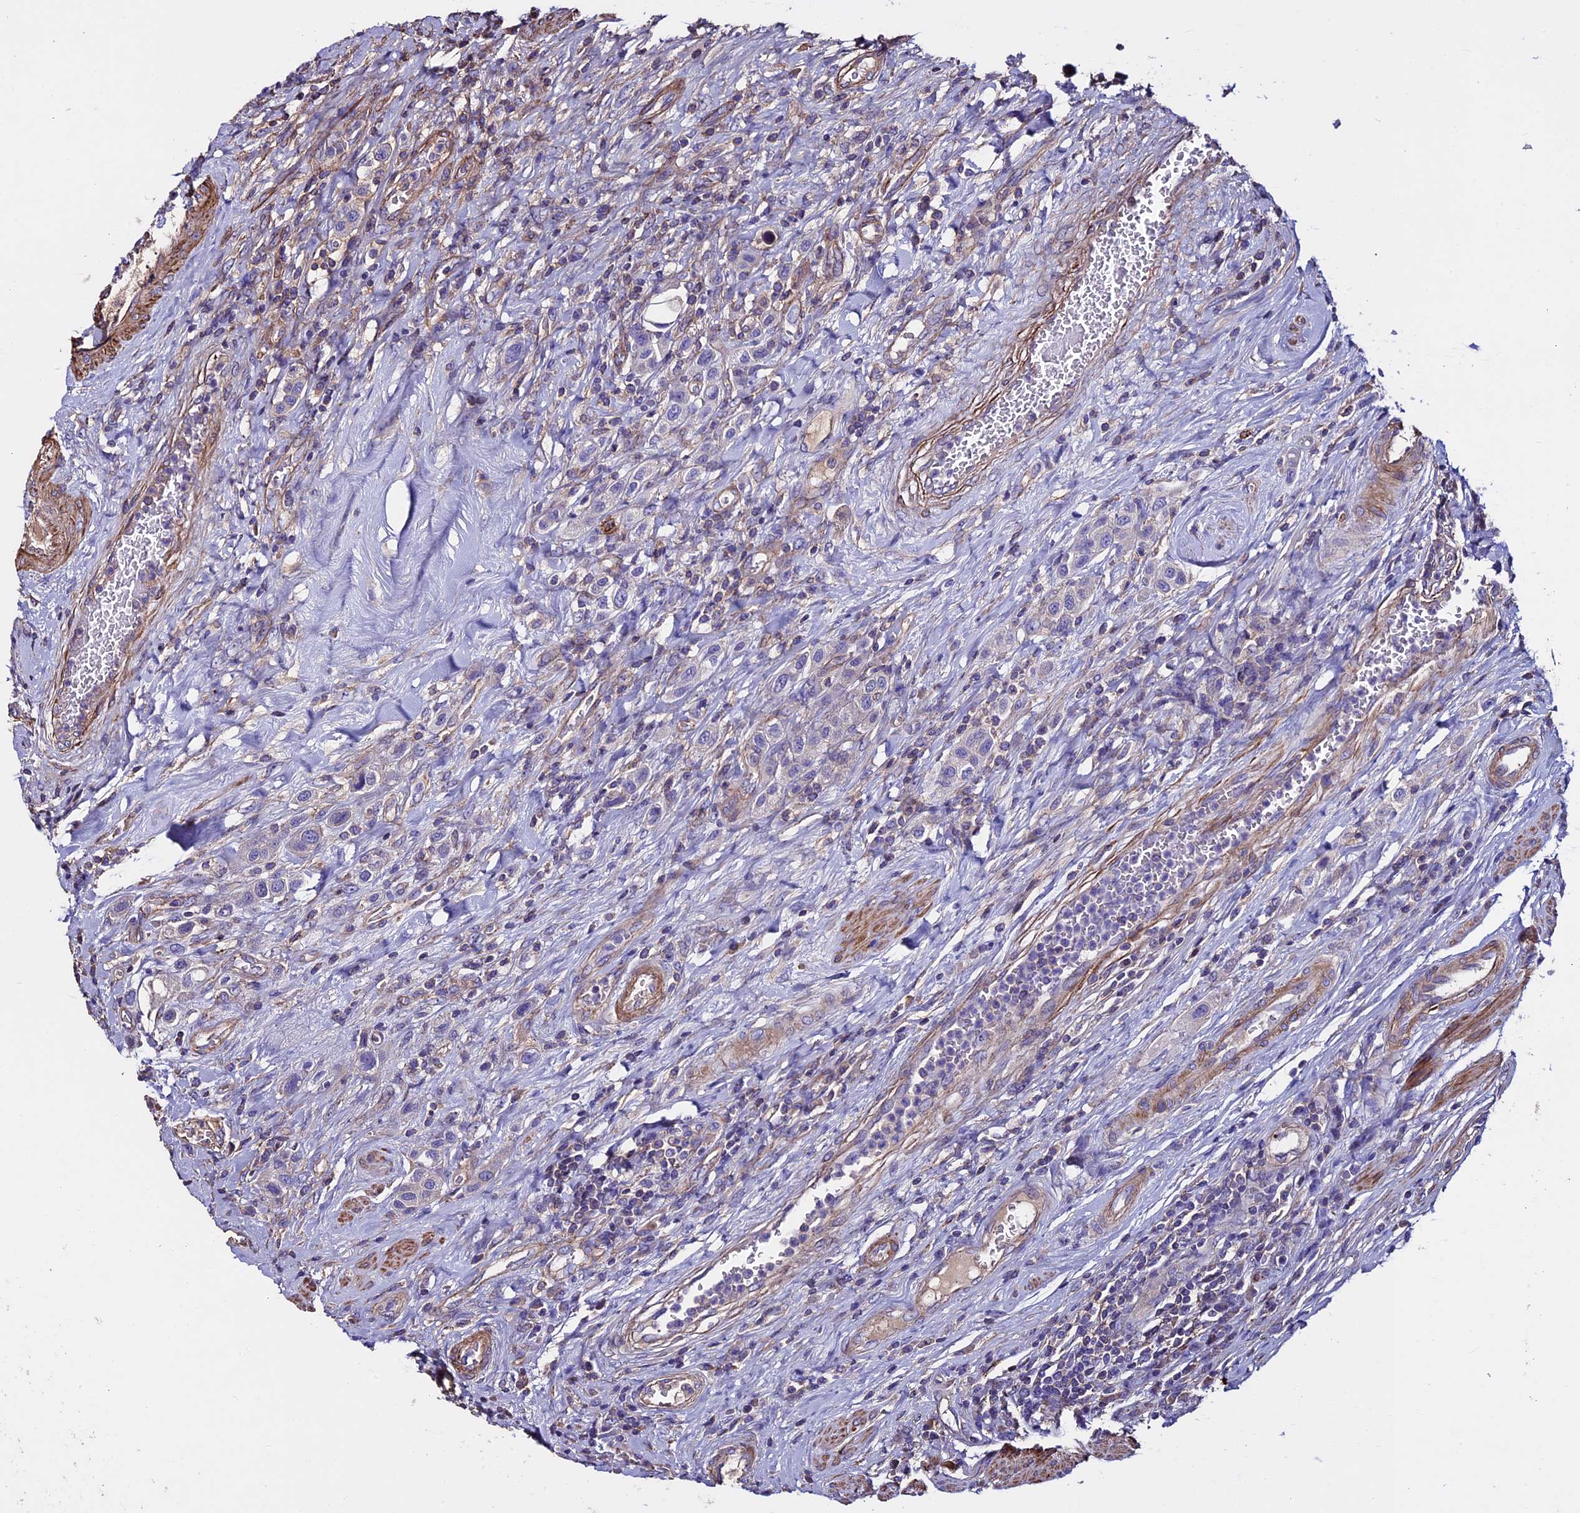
{"staining": {"intensity": "negative", "quantity": "none", "location": "none"}, "tissue": "urothelial cancer", "cell_type": "Tumor cells", "image_type": "cancer", "snomed": [{"axis": "morphology", "description": "Urothelial carcinoma, High grade"}, {"axis": "topography", "description": "Urinary bladder"}], "caption": "Tumor cells show no significant protein staining in urothelial cancer.", "gene": "EVA1B", "patient": {"sex": "male", "age": 50}}